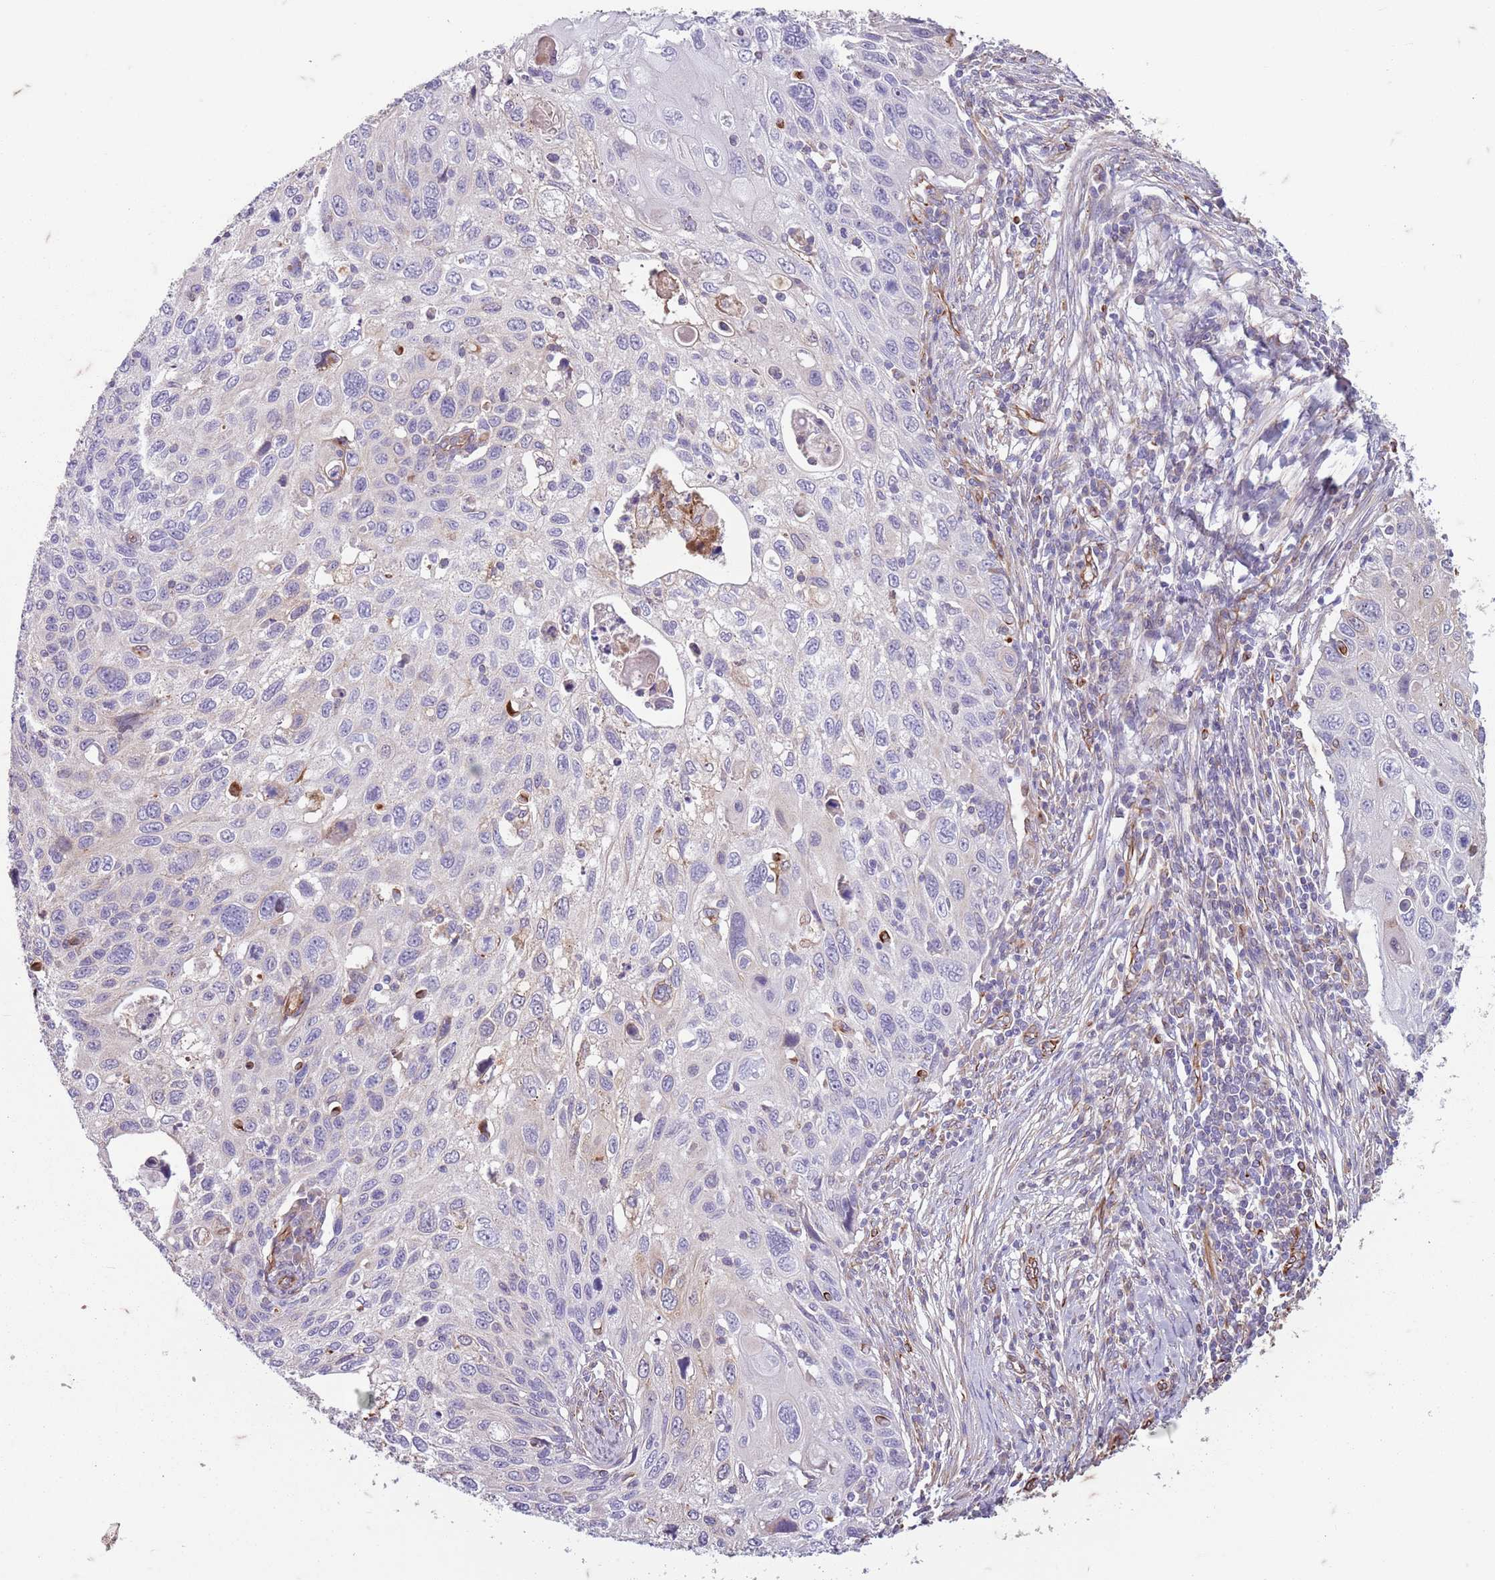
{"staining": {"intensity": "negative", "quantity": "none", "location": "none"}, "tissue": "cervical cancer", "cell_type": "Tumor cells", "image_type": "cancer", "snomed": [{"axis": "morphology", "description": "Squamous cell carcinoma, NOS"}, {"axis": "topography", "description": "Cervix"}], "caption": "The photomicrograph reveals no significant positivity in tumor cells of cervical squamous cell carcinoma.", "gene": "TAS2R38", "patient": {"sex": "female", "age": 70}}